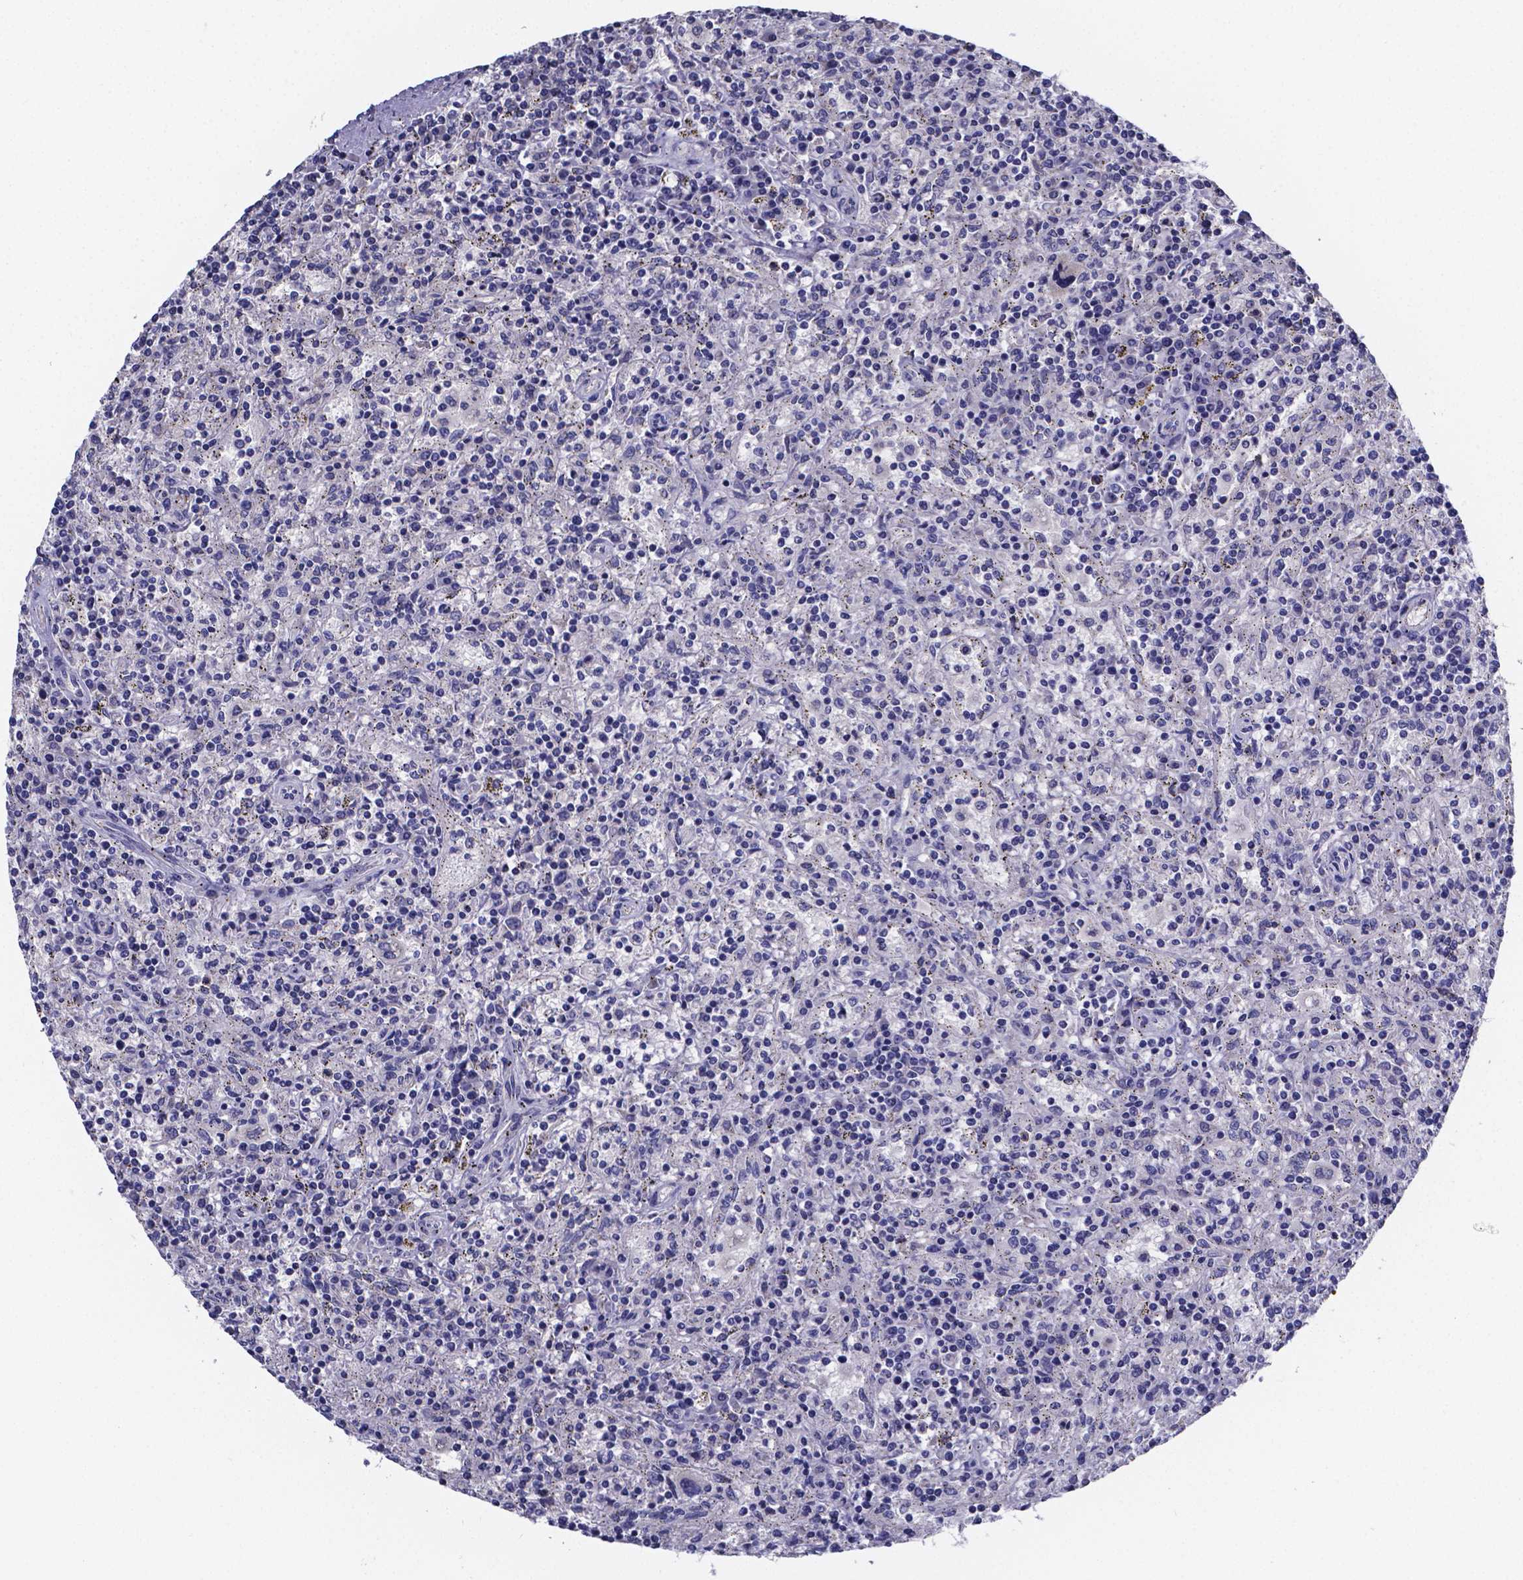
{"staining": {"intensity": "negative", "quantity": "none", "location": "none"}, "tissue": "lymphoma", "cell_type": "Tumor cells", "image_type": "cancer", "snomed": [{"axis": "morphology", "description": "Malignant lymphoma, non-Hodgkin's type, Low grade"}, {"axis": "topography", "description": "Spleen"}], "caption": "Immunohistochemistry photomicrograph of low-grade malignant lymphoma, non-Hodgkin's type stained for a protein (brown), which demonstrates no positivity in tumor cells.", "gene": "SFRP4", "patient": {"sex": "male", "age": 62}}